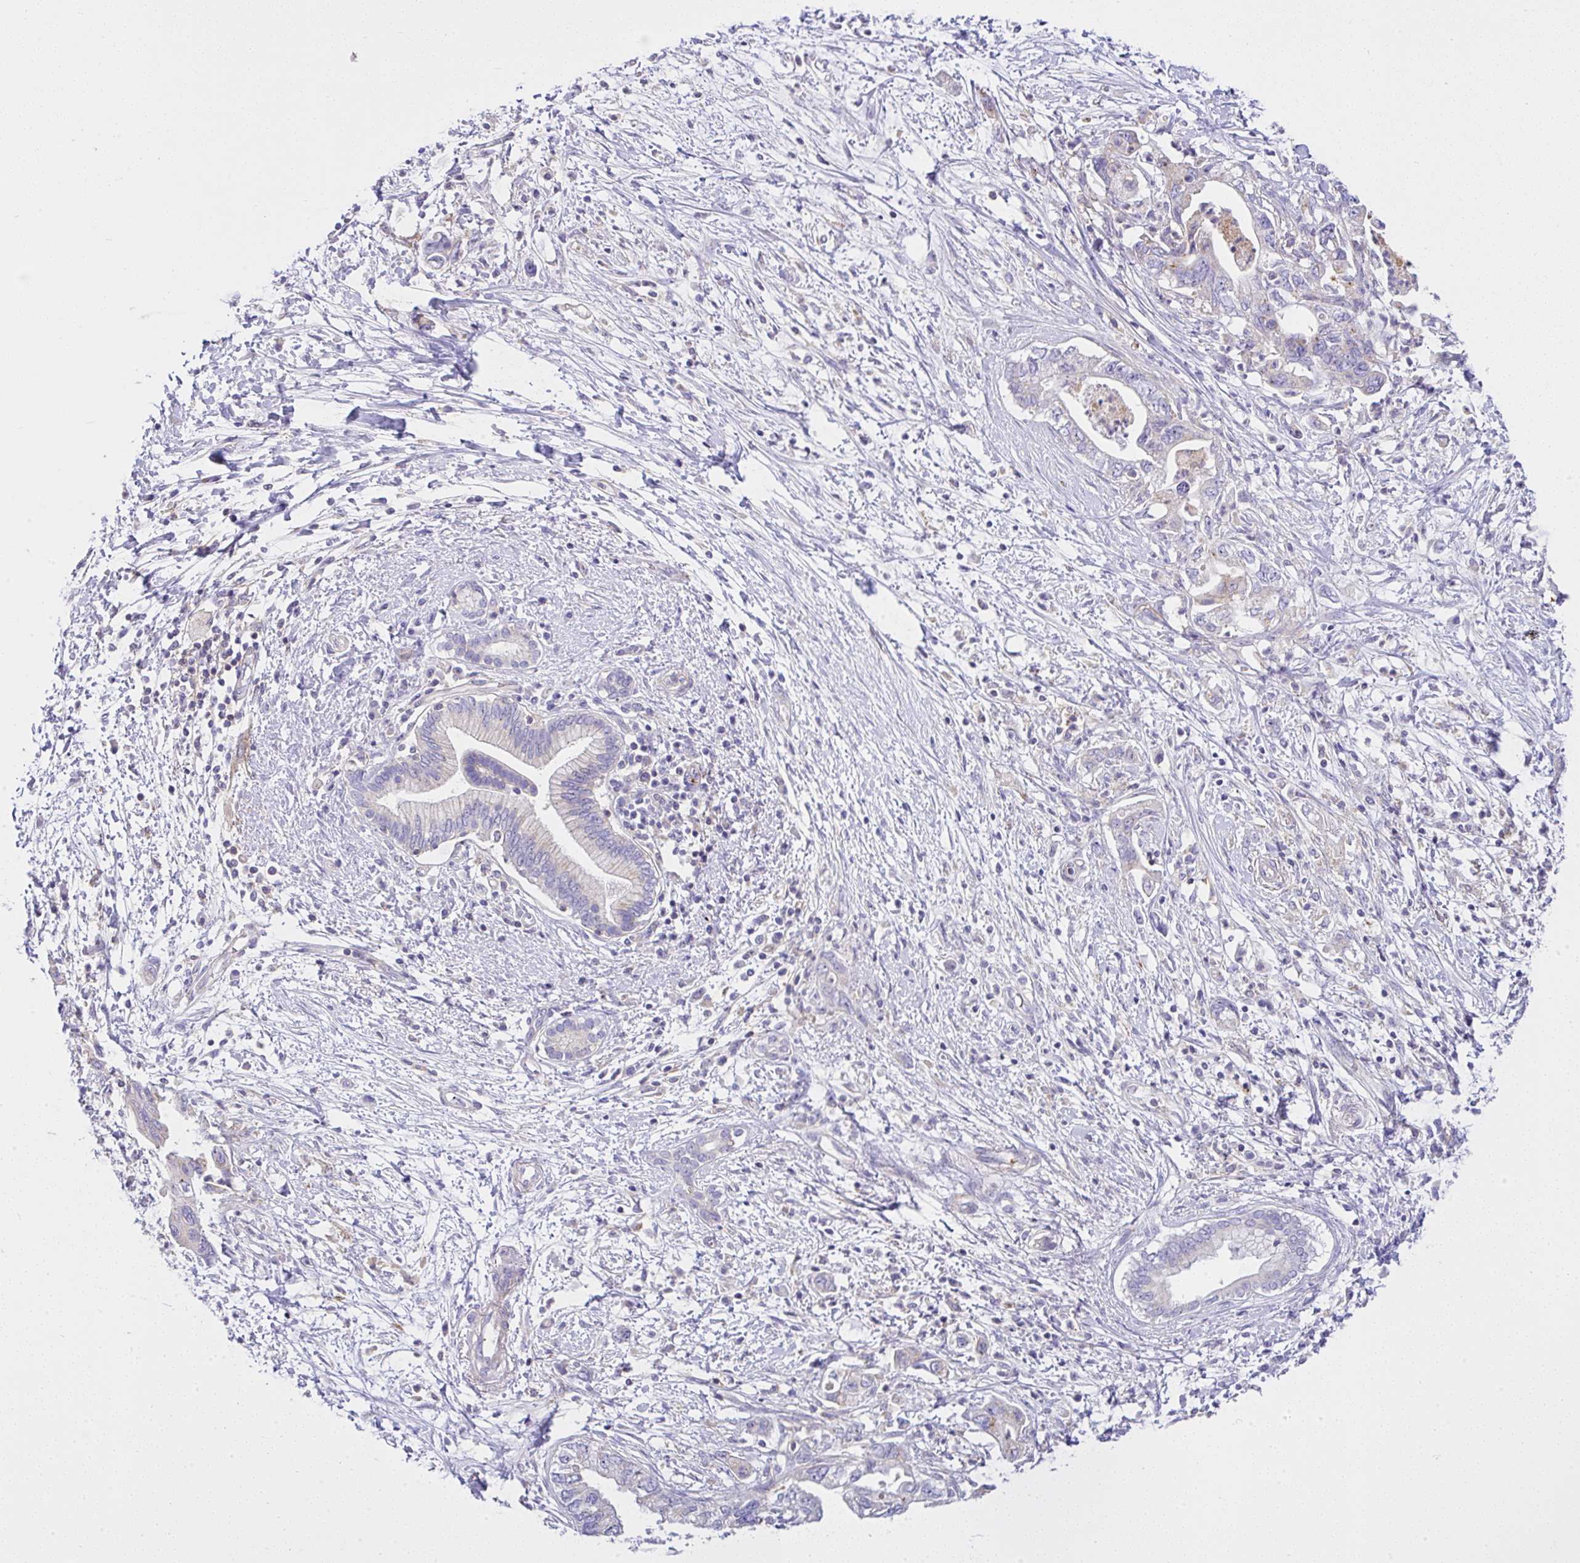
{"staining": {"intensity": "negative", "quantity": "none", "location": "none"}, "tissue": "pancreatic cancer", "cell_type": "Tumor cells", "image_type": "cancer", "snomed": [{"axis": "morphology", "description": "Adenocarcinoma, NOS"}, {"axis": "topography", "description": "Pancreas"}], "caption": "Tumor cells show no significant protein staining in pancreatic adenocarcinoma.", "gene": "CCDC142", "patient": {"sex": "female", "age": 73}}